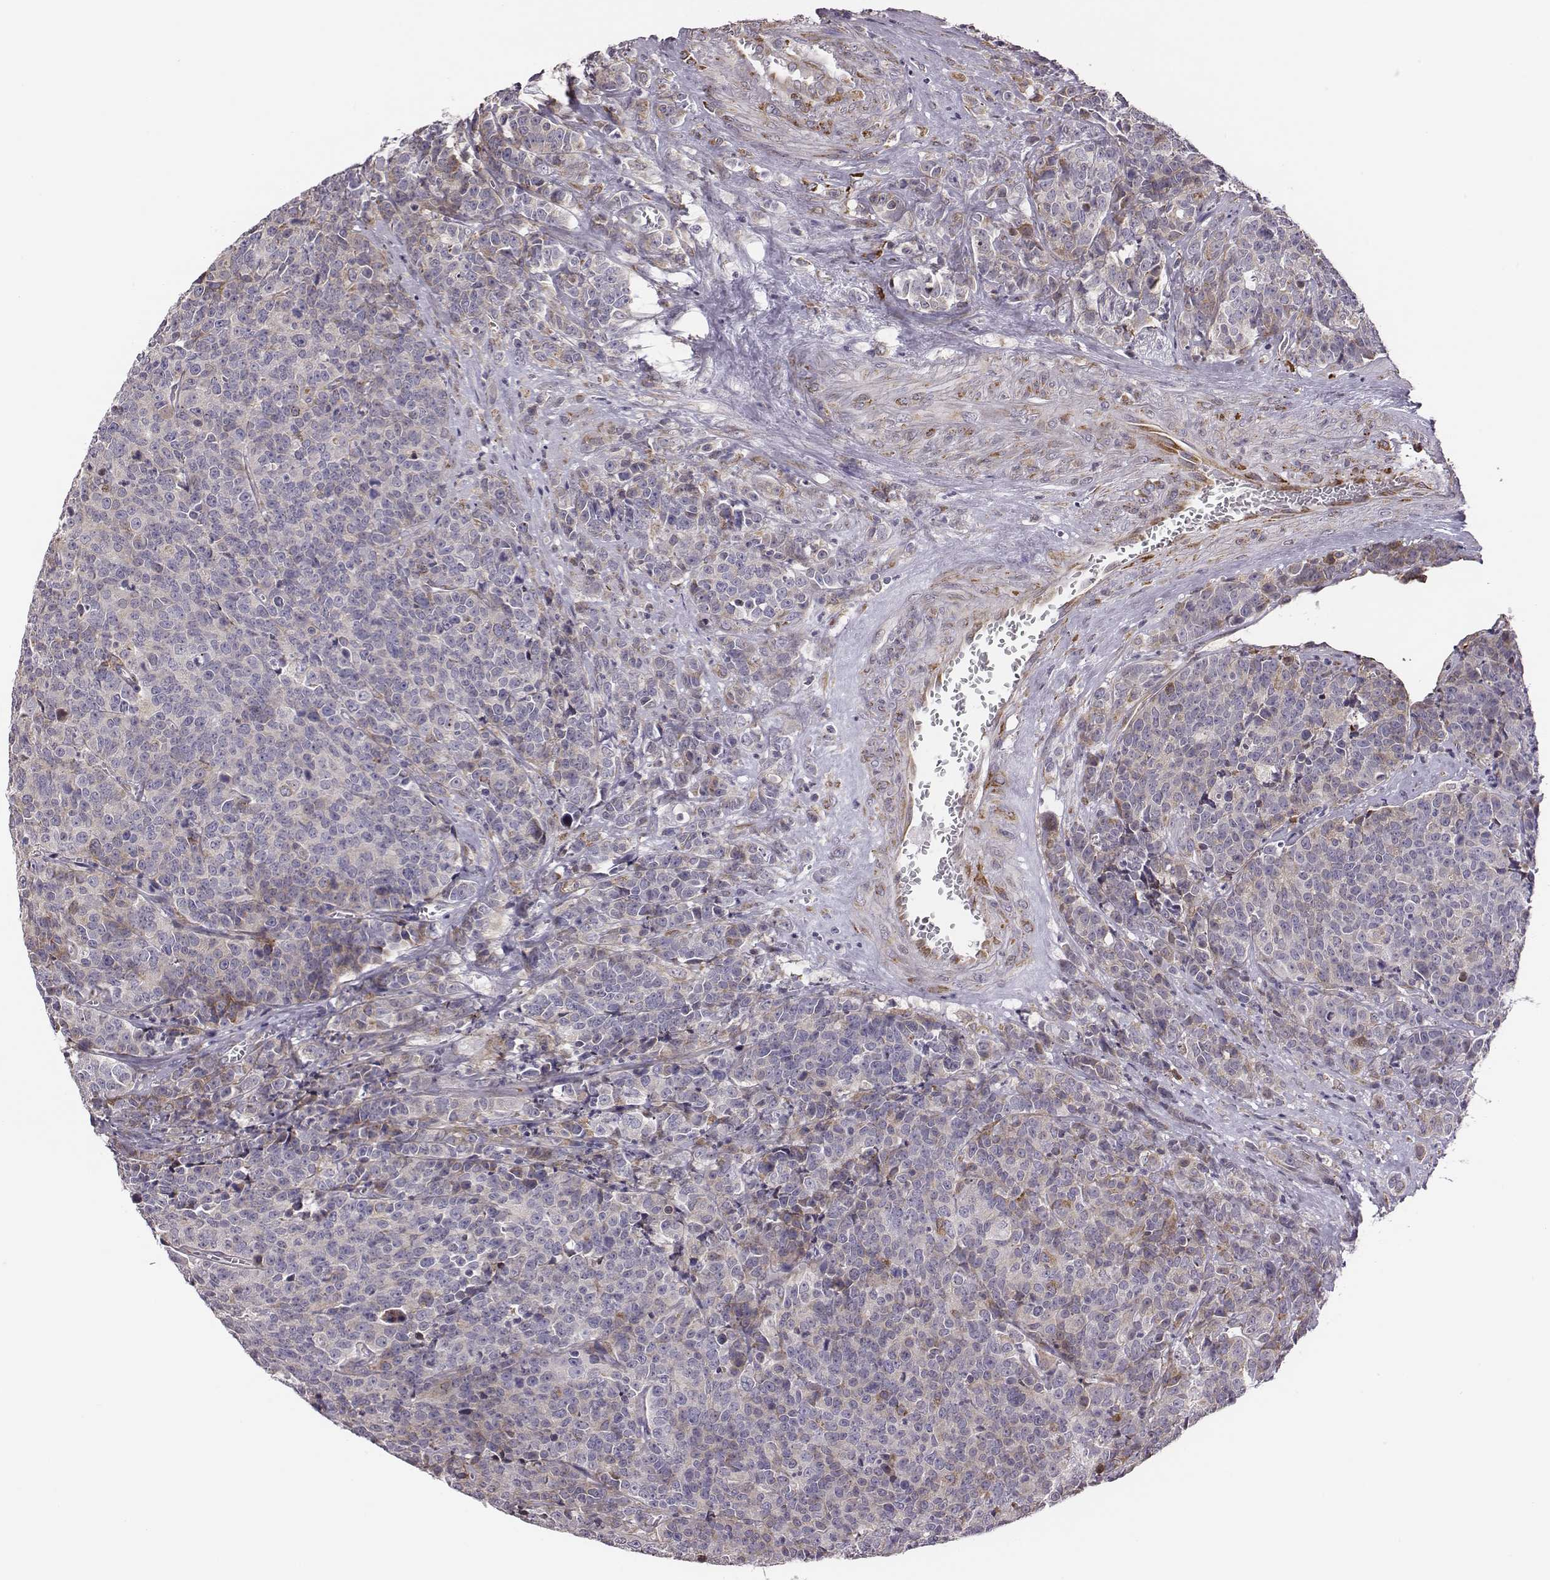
{"staining": {"intensity": "moderate", "quantity": "<25%", "location": "cytoplasmic/membranous"}, "tissue": "prostate cancer", "cell_type": "Tumor cells", "image_type": "cancer", "snomed": [{"axis": "morphology", "description": "Adenocarcinoma, NOS"}, {"axis": "topography", "description": "Prostate"}], "caption": "A histopathology image showing moderate cytoplasmic/membranous expression in approximately <25% of tumor cells in adenocarcinoma (prostate), as visualized by brown immunohistochemical staining.", "gene": "SELENOI", "patient": {"sex": "male", "age": 67}}